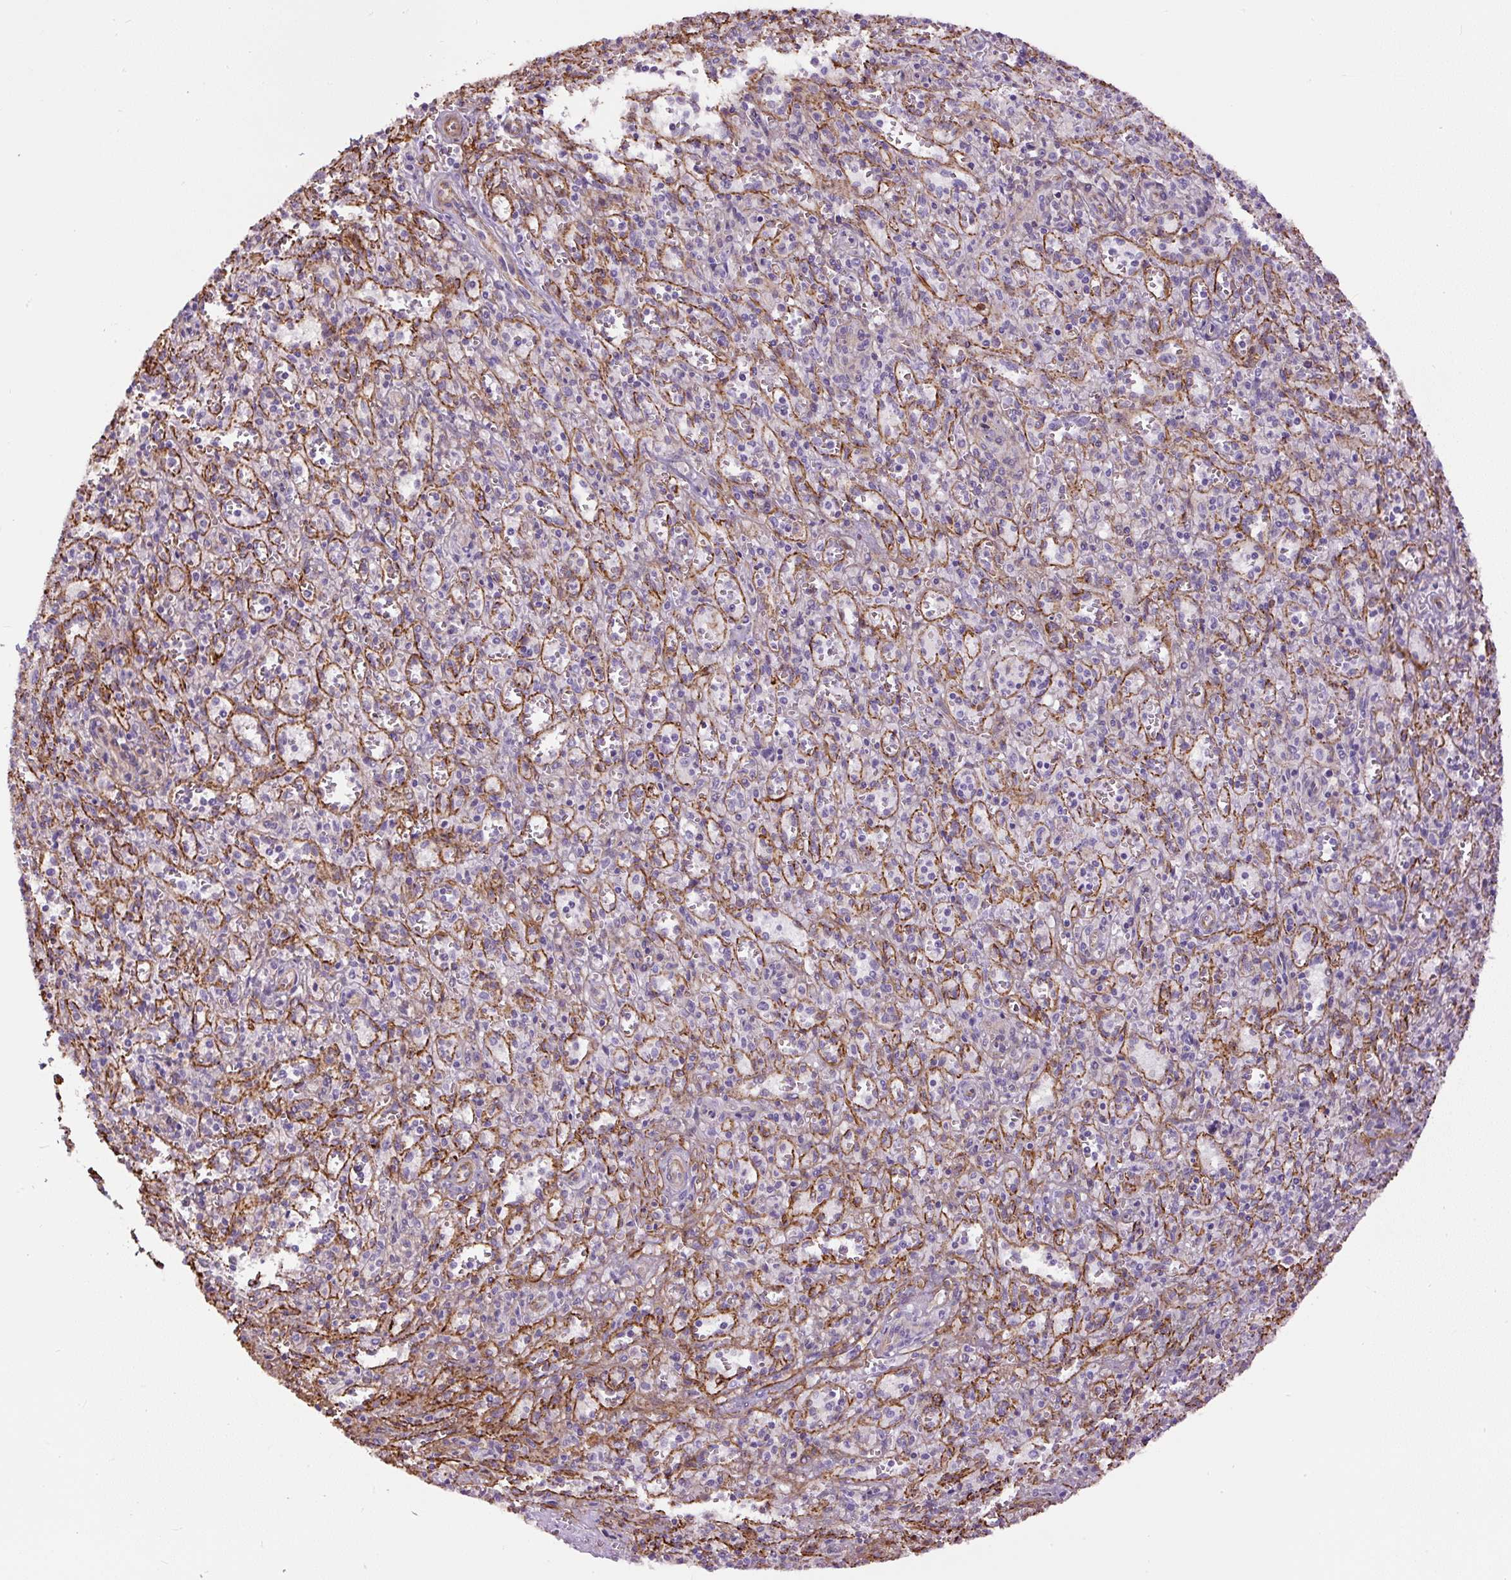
{"staining": {"intensity": "negative", "quantity": "none", "location": "none"}, "tissue": "spleen", "cell_type": "Cells in red pulp", "image_type": "normal", "snomed": [{"axis": "morphology", "description": "Normal tissue, NOS"}, {"axis": "topography", "description": "Spleen"}], "caption": "A high-resolution histopathology image shows IHC staining of unremarkable spleen, which exhibits no significant staining in cells in red pulp.", "gene": "B3GALT5", "patient": {"sex": "female", "age": 26}}